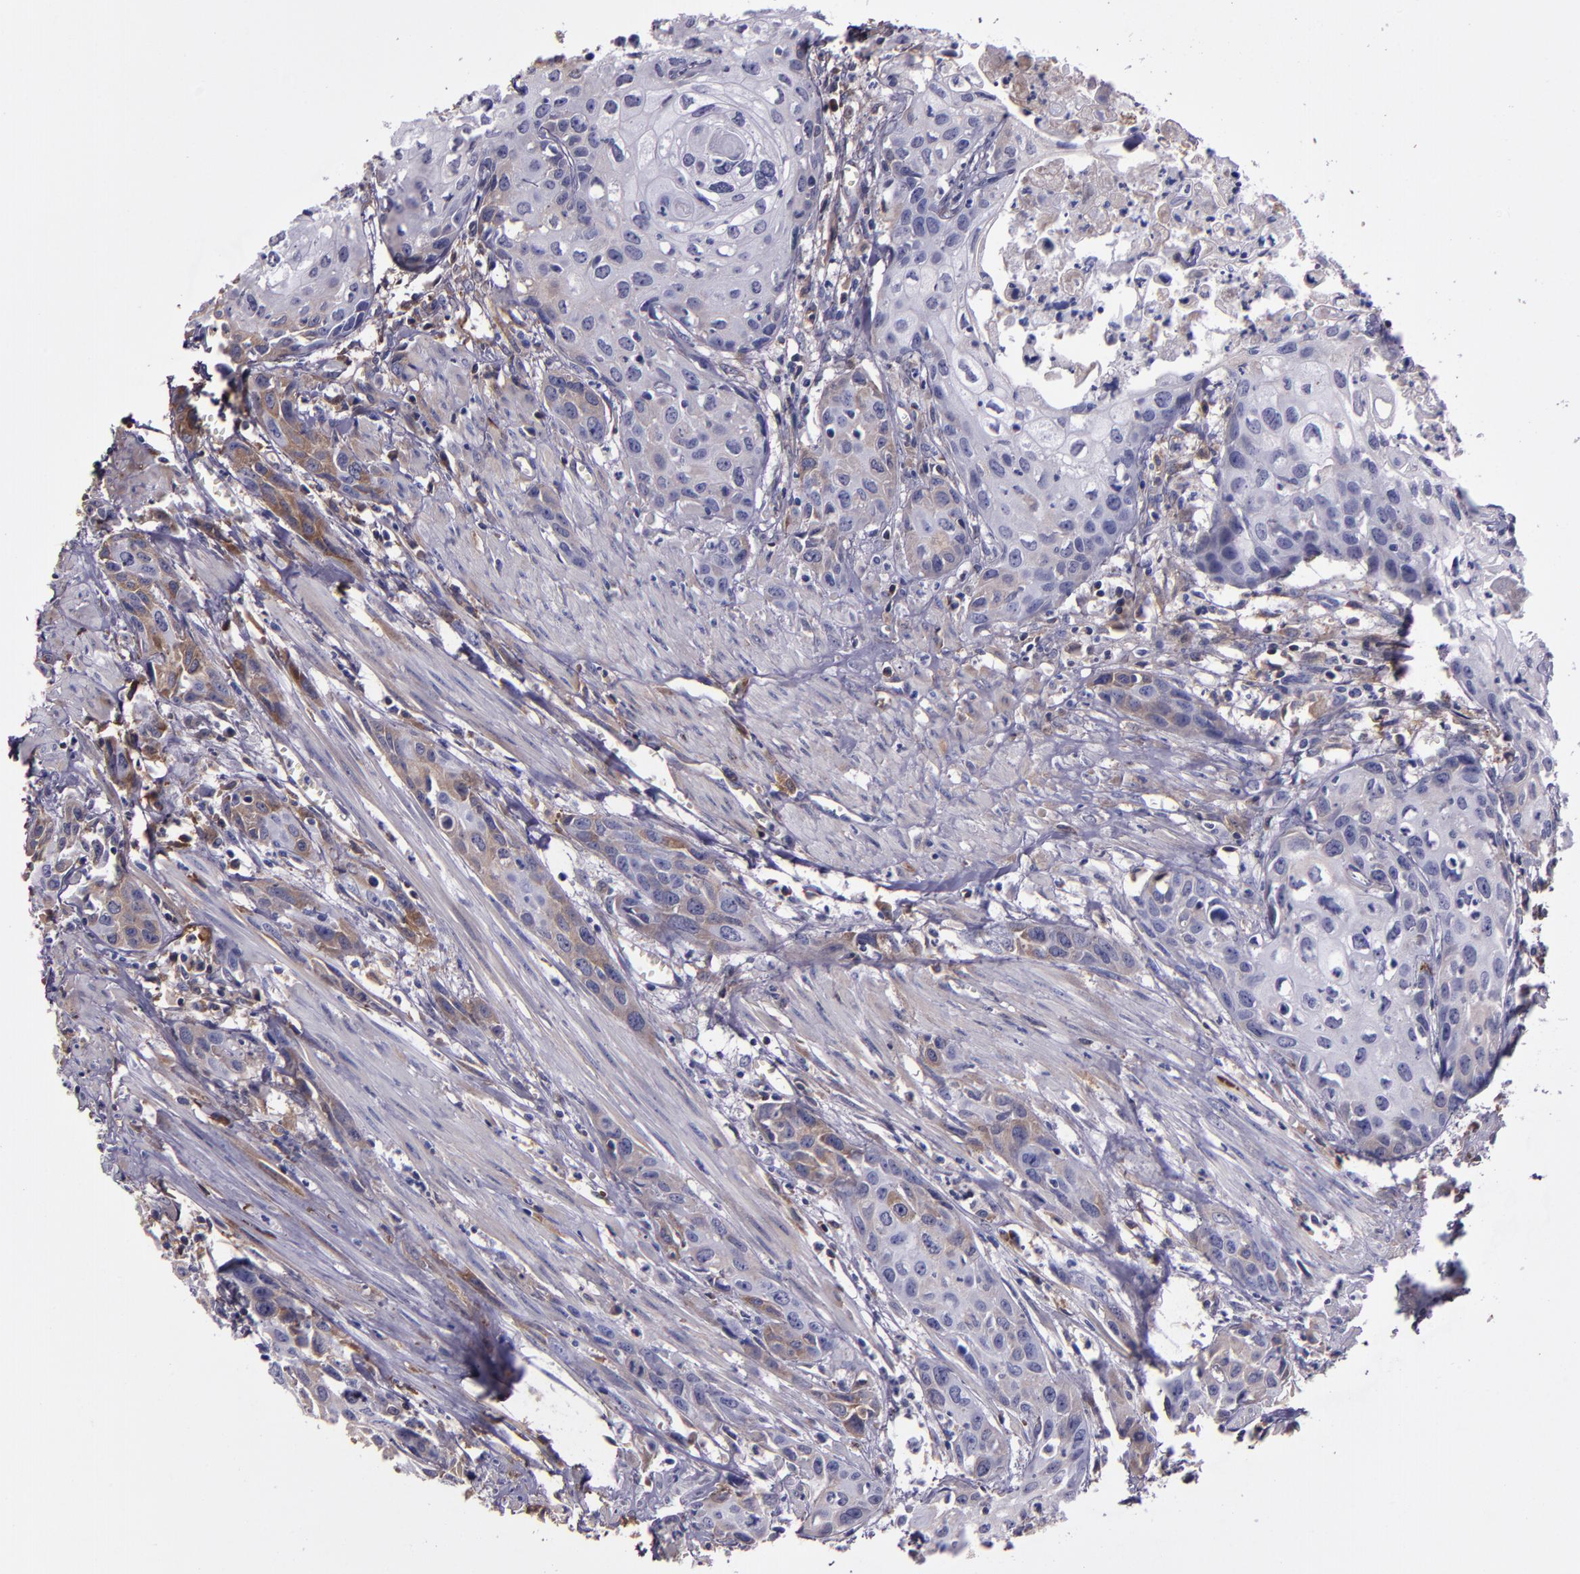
{"staining": {"intensity": "weak", "quantity": "<25%", "location": "cytoplasmic/membranous"}, "tissue": "urothelial cancer", "cell_type": "Tumor cells", "image_type": "cancer", "snomed": [{"axis": "morphology", "description": "Urothelial carcinoma, High grade"}, {"axis": "topography", "description": "Urinary bladder"}], "caption": "Tumor cells show no significant expression in urothelial cancer.", "gene": "A2M", "patient": {"sex": "male", "age": 54}}